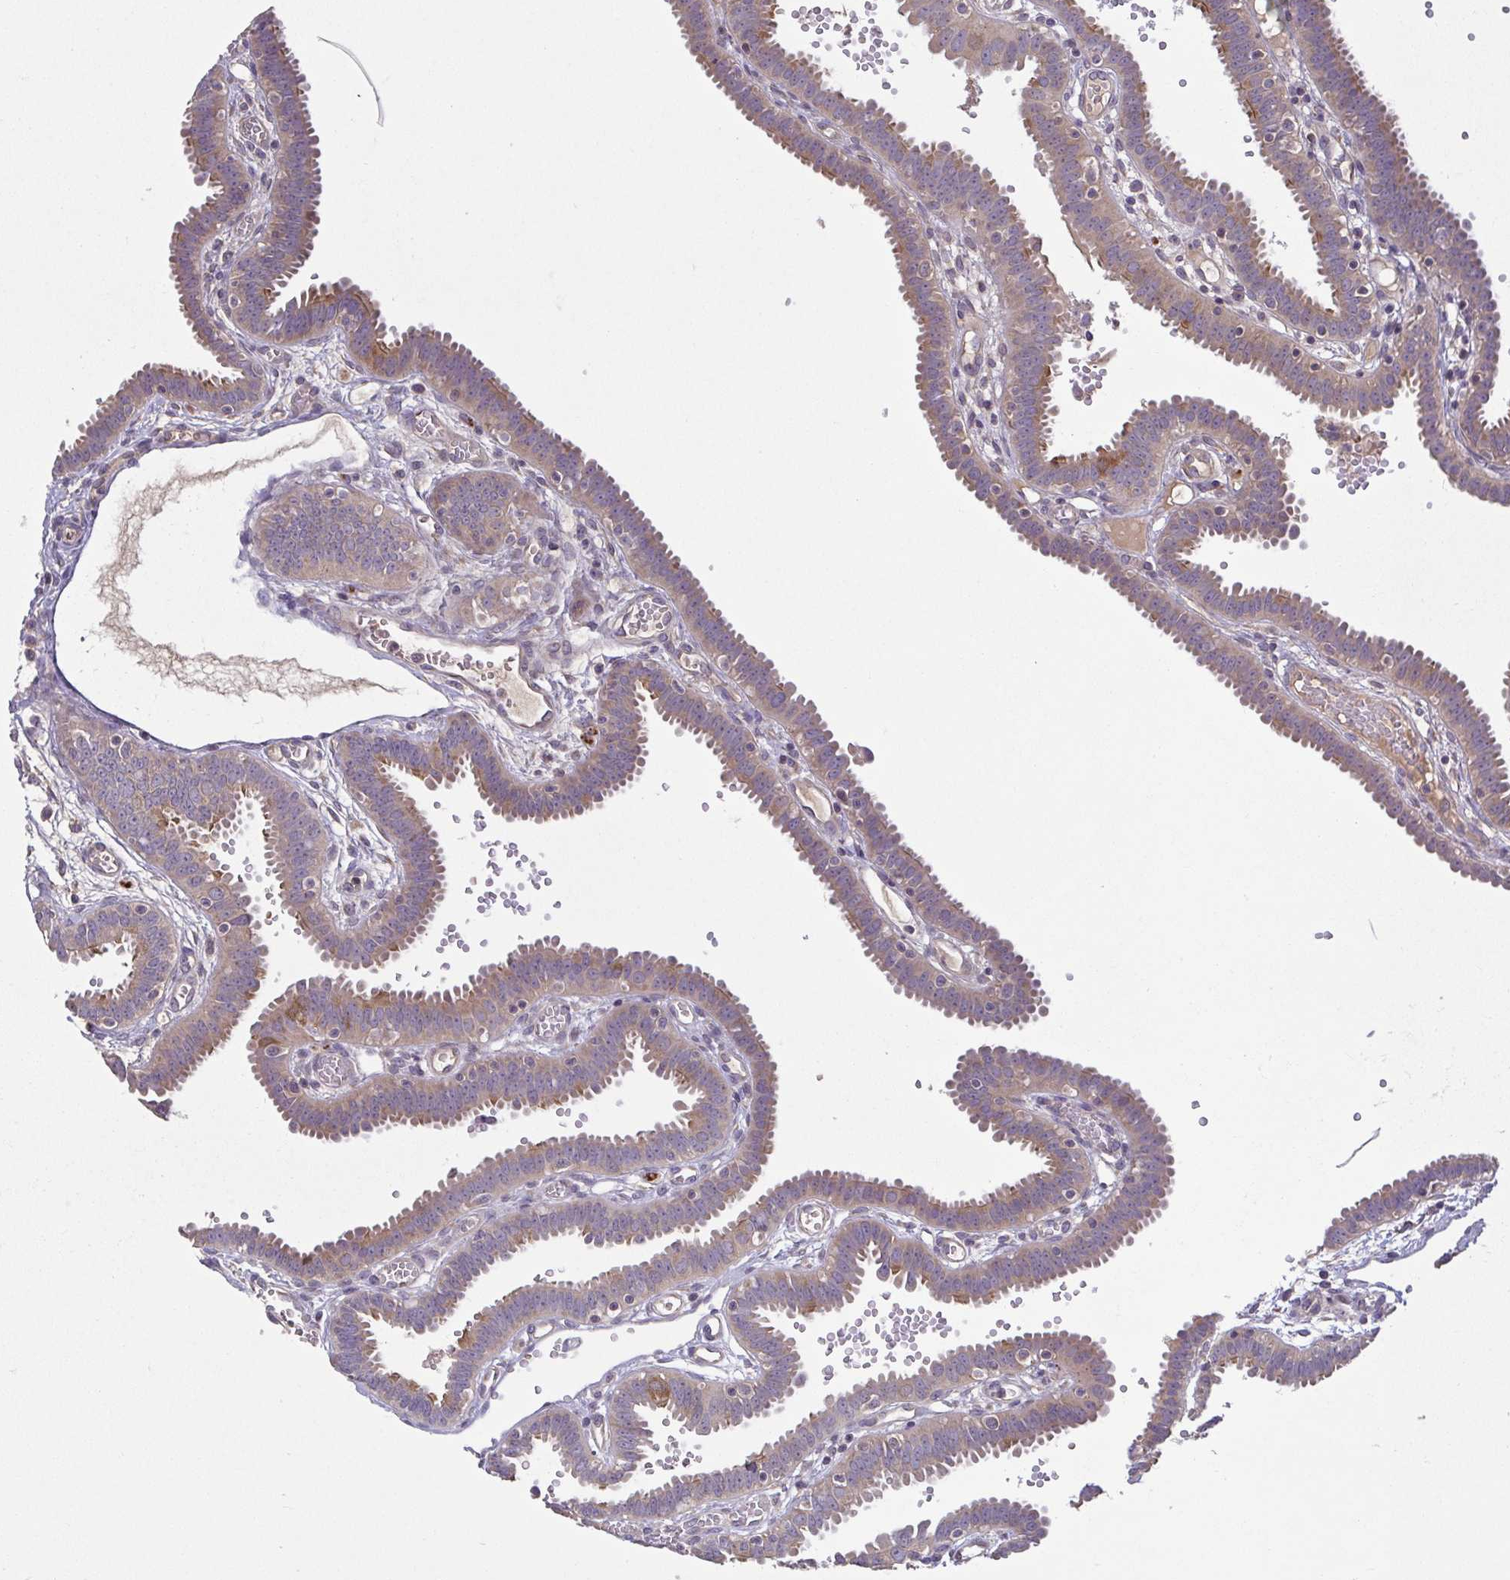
{"staining": {"intensity": "moderate", "quantity": "<25%", "location": "cytoplasmic/membranous"}, "tissue": "fallopian tube", "cell_type": "Glandular cells", "image_type": "normal", "snomed": [{"axis": "morphology", "description": "Normal tissue, NOS"}, {"axis": "topography", "description": "Fallopian tube"}], "caption": "Moderate cytoplasmic/membranous expression for a protein is seen in about <25% of glandular cells of benign fallopian tube using immunohistochemistry (IHC).", "gene": "OSBPL7", "patient": {"sex": "female", "age": 37}}